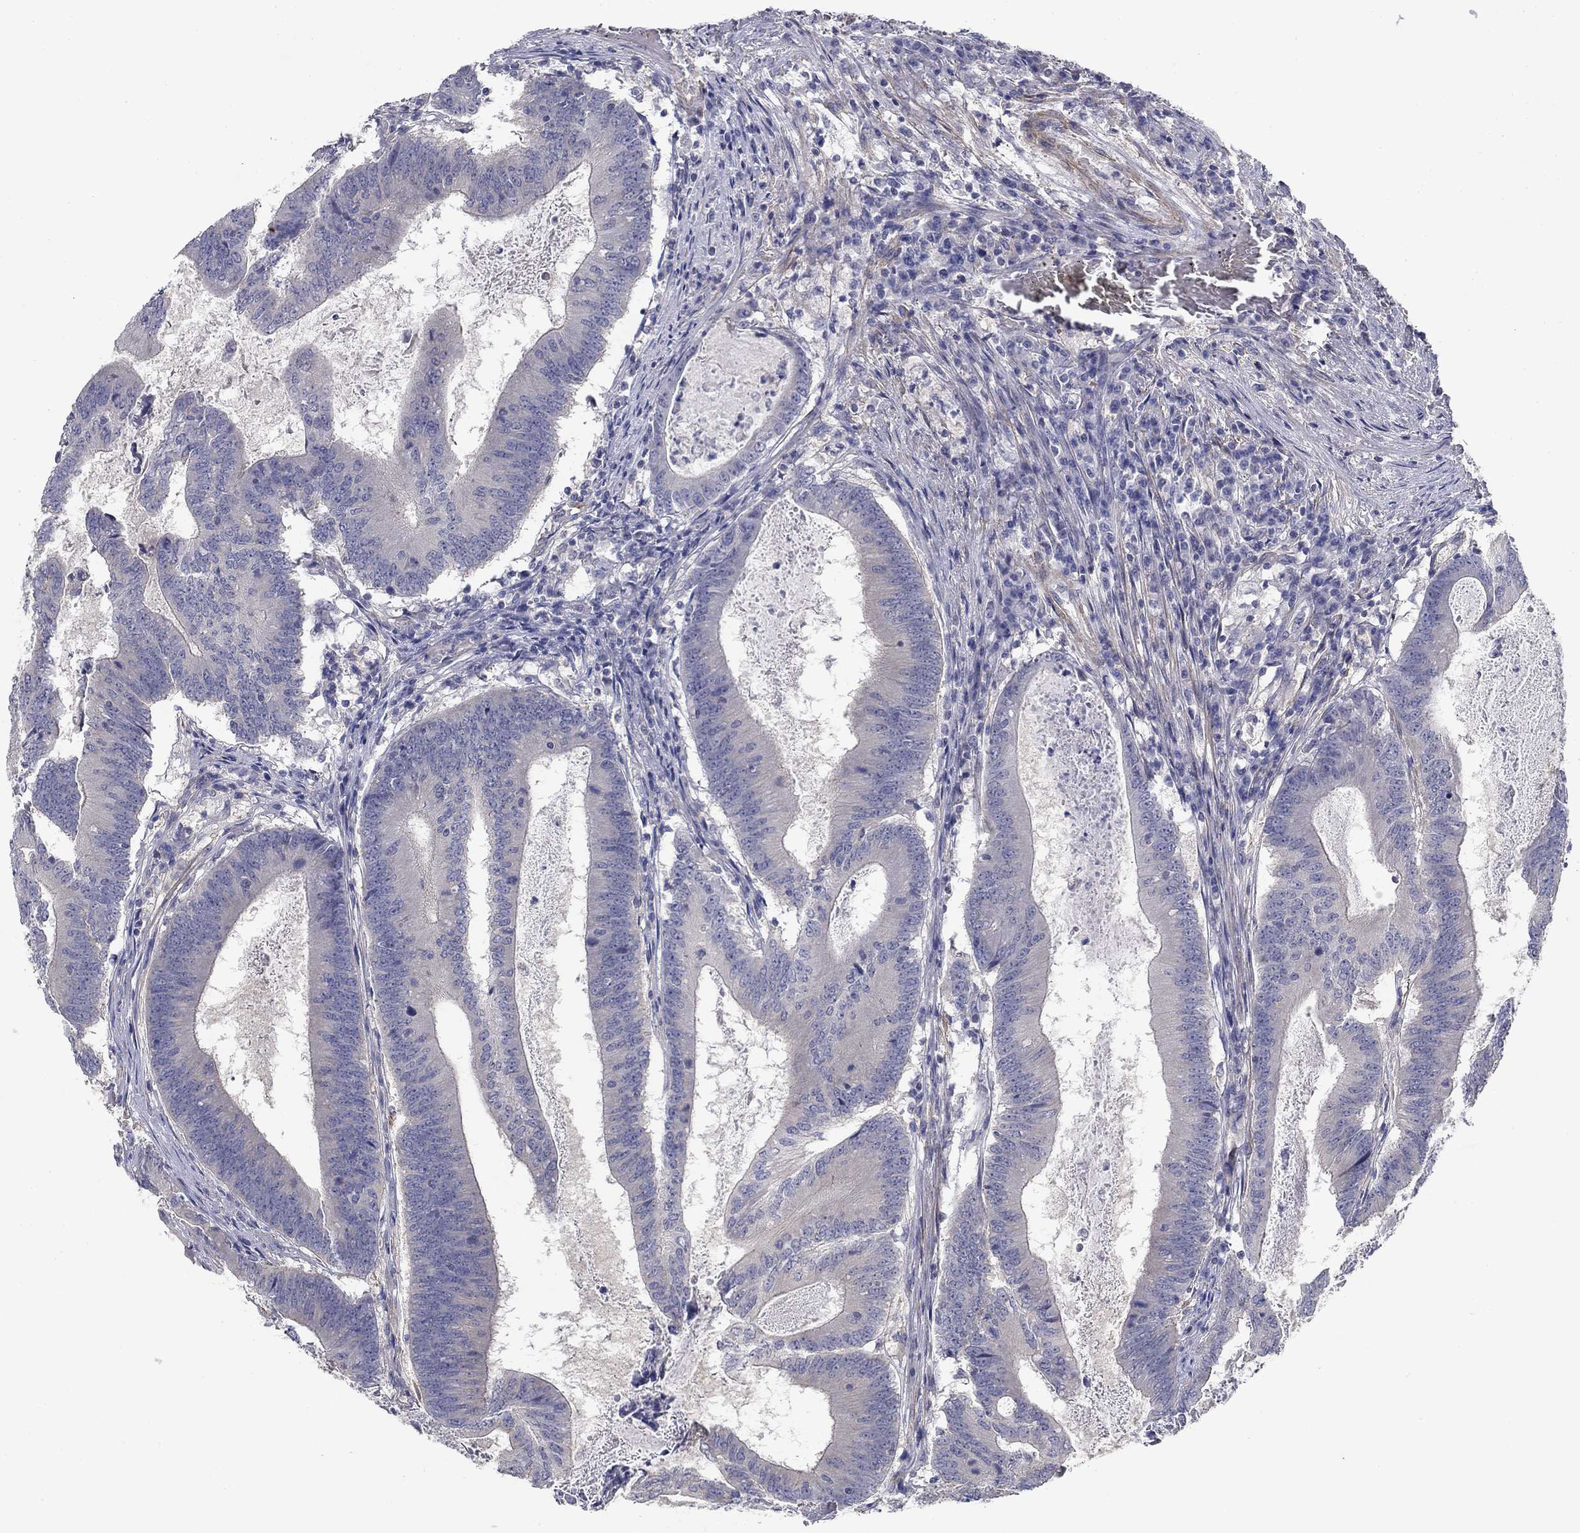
{"staining": {"intensity": "negative", "quantity": "none", "location": "none"}, "tissue": "colorectal cancer", "cell_type": "Tumor cells", "image_type": "cancer", "snomed": [{"axis": "morphology", "description": "Adenocarcinoma, NOS"}, {"axis": "topography", "description": "Colon"}], "caption": "Histopathology image shows no protein staining in tumor cells of colorectal cancer tissue.", "gene": "GRK7", "patient": {"sex": "female", "age": 70}}